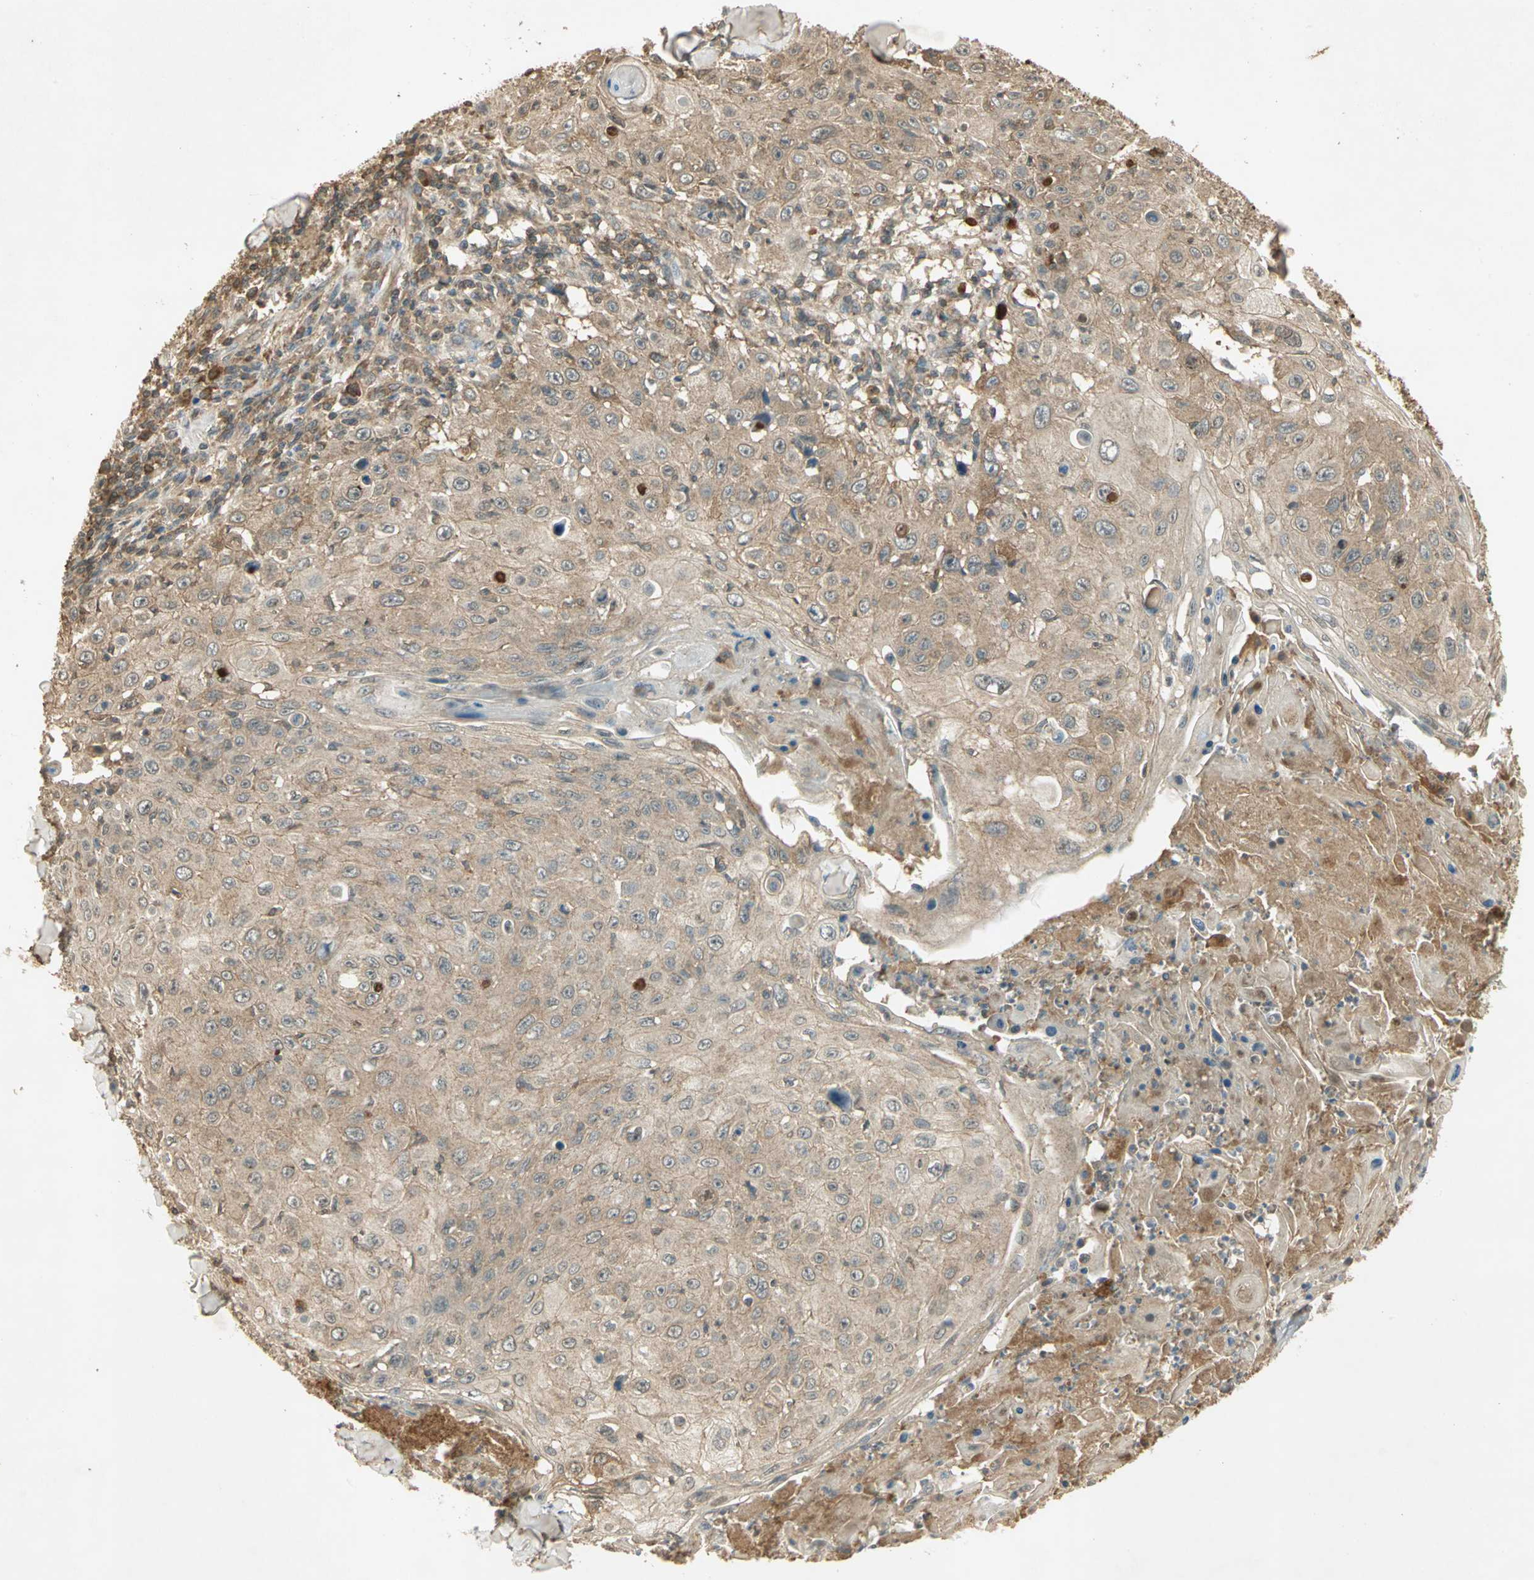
{"staining": {"intensity": "weak", "quantity": ">75%", "location": "cytoplasmic/membranous"}, "tissue": "skin cancer", "cell_type": "Tumor cells", "image_type": "cancer", "snomed": [{"axis": "morphology", "description": "Squamous cell carcinoma, NOS"}, {"axis": "topography", "description": "Skin"}], "caption": "Immunohistochemistry (DAB (3,3'-diaminobenzidine)) staining of human skin squamous cell carcinoma reveals weak cytoplasmic/membranous protein staining in approximately >75% of tumor cells.", "gene": "KEAP1", "patient": {"sex": "male", "age": 86}}